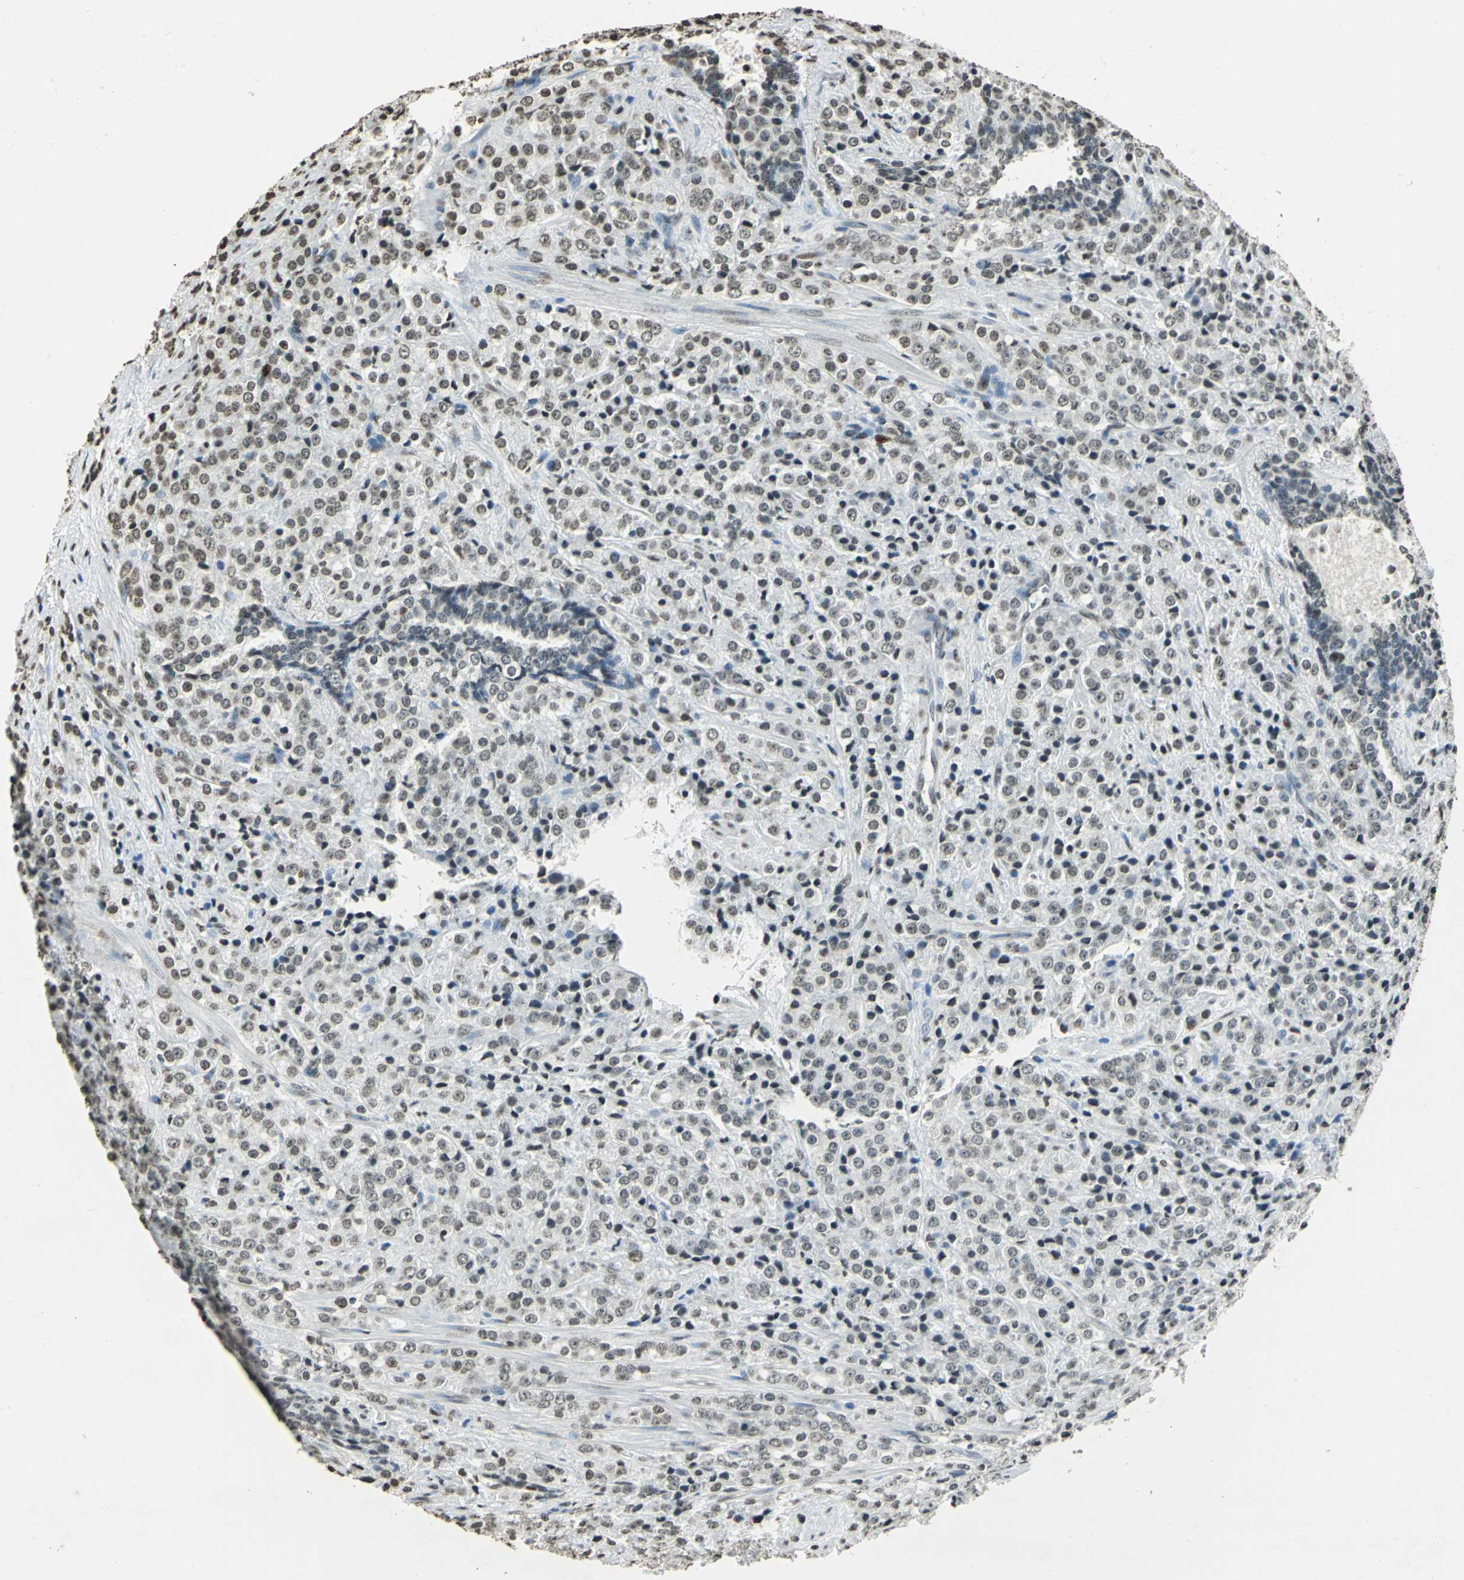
{"staining": {"intensity": "weak", "quantity": ">75%", "location": "nuclear"}, "tissue": "prostate cancer", "cell_type": "Tumor cells", "image_type": "cancer", "snomed": [{"axis": "morphology", "description": "Adenocarcinoma, Medium grade"}, {"axis": "topography", "description": "Prostate"}], "caption": "Human prostate cancer stained for a protein (brown) exhibits weak nuclear positive staining in approximately >75% of tumor cells.", "gene": "MCM4", "patient": {"sex": "male", "age": 70}}